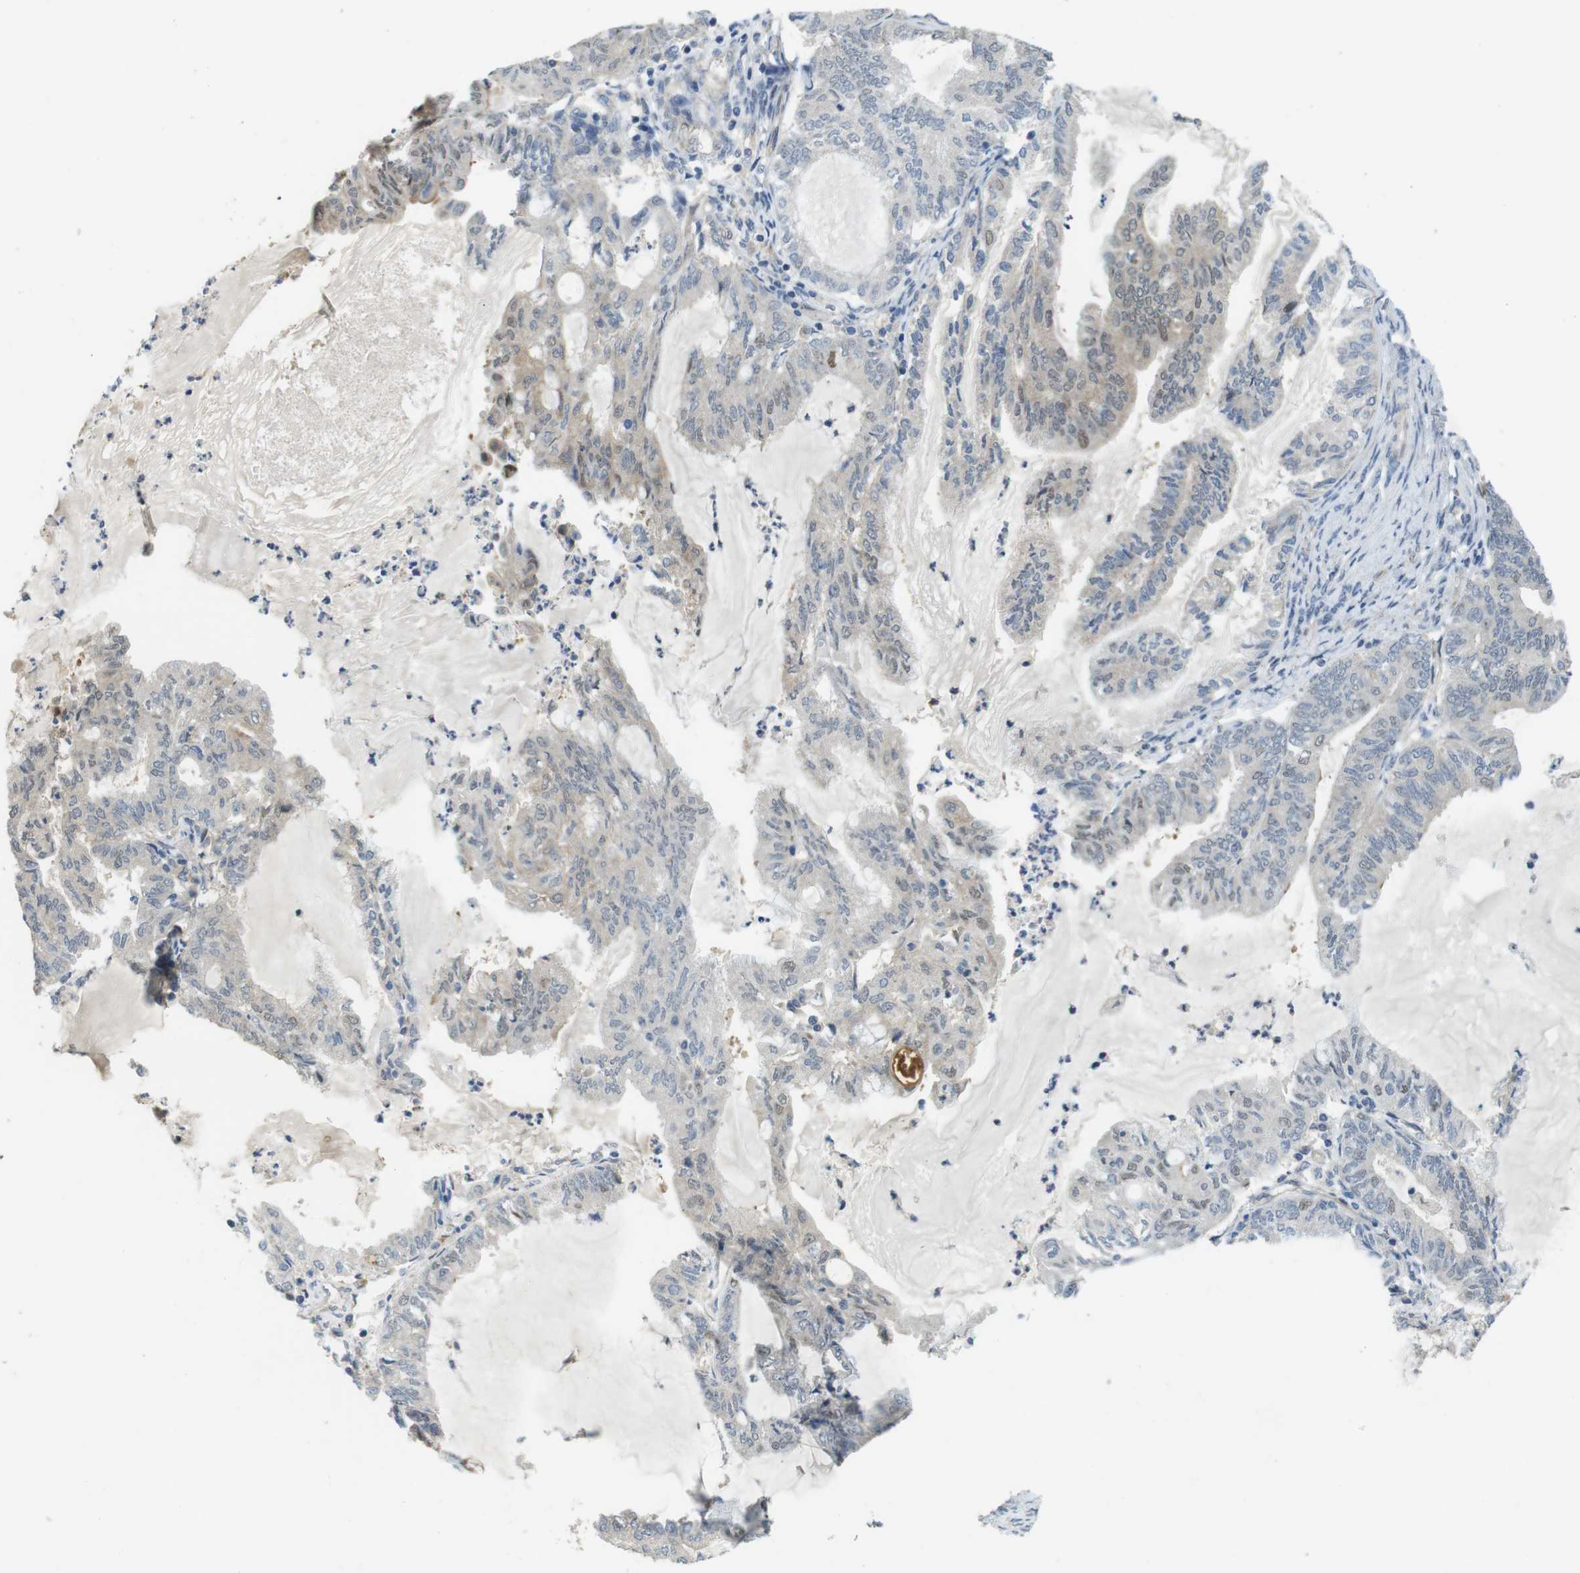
{"staining": {"intensity": "weak", "quantity": "<25%", "location": "cytoplasmic/membranous,nuclear"}, "tissue": "endometrial cancer", "cell_type": "Tumor cells", "image_type": "cancer", "snomed": [{"axis": "morphology", "description": "Adenocarcinoma, NOS"}, {"axis": "topography", "description": "Endometrium"}], "caption": "The immunohistochemistry (IHC) micrograph has no significant positivity in tumor cells of adenocarcinoma (endometrial) tissue.", "gene": "ABHD15", "patient": {"sex": "female", "age": 86}}